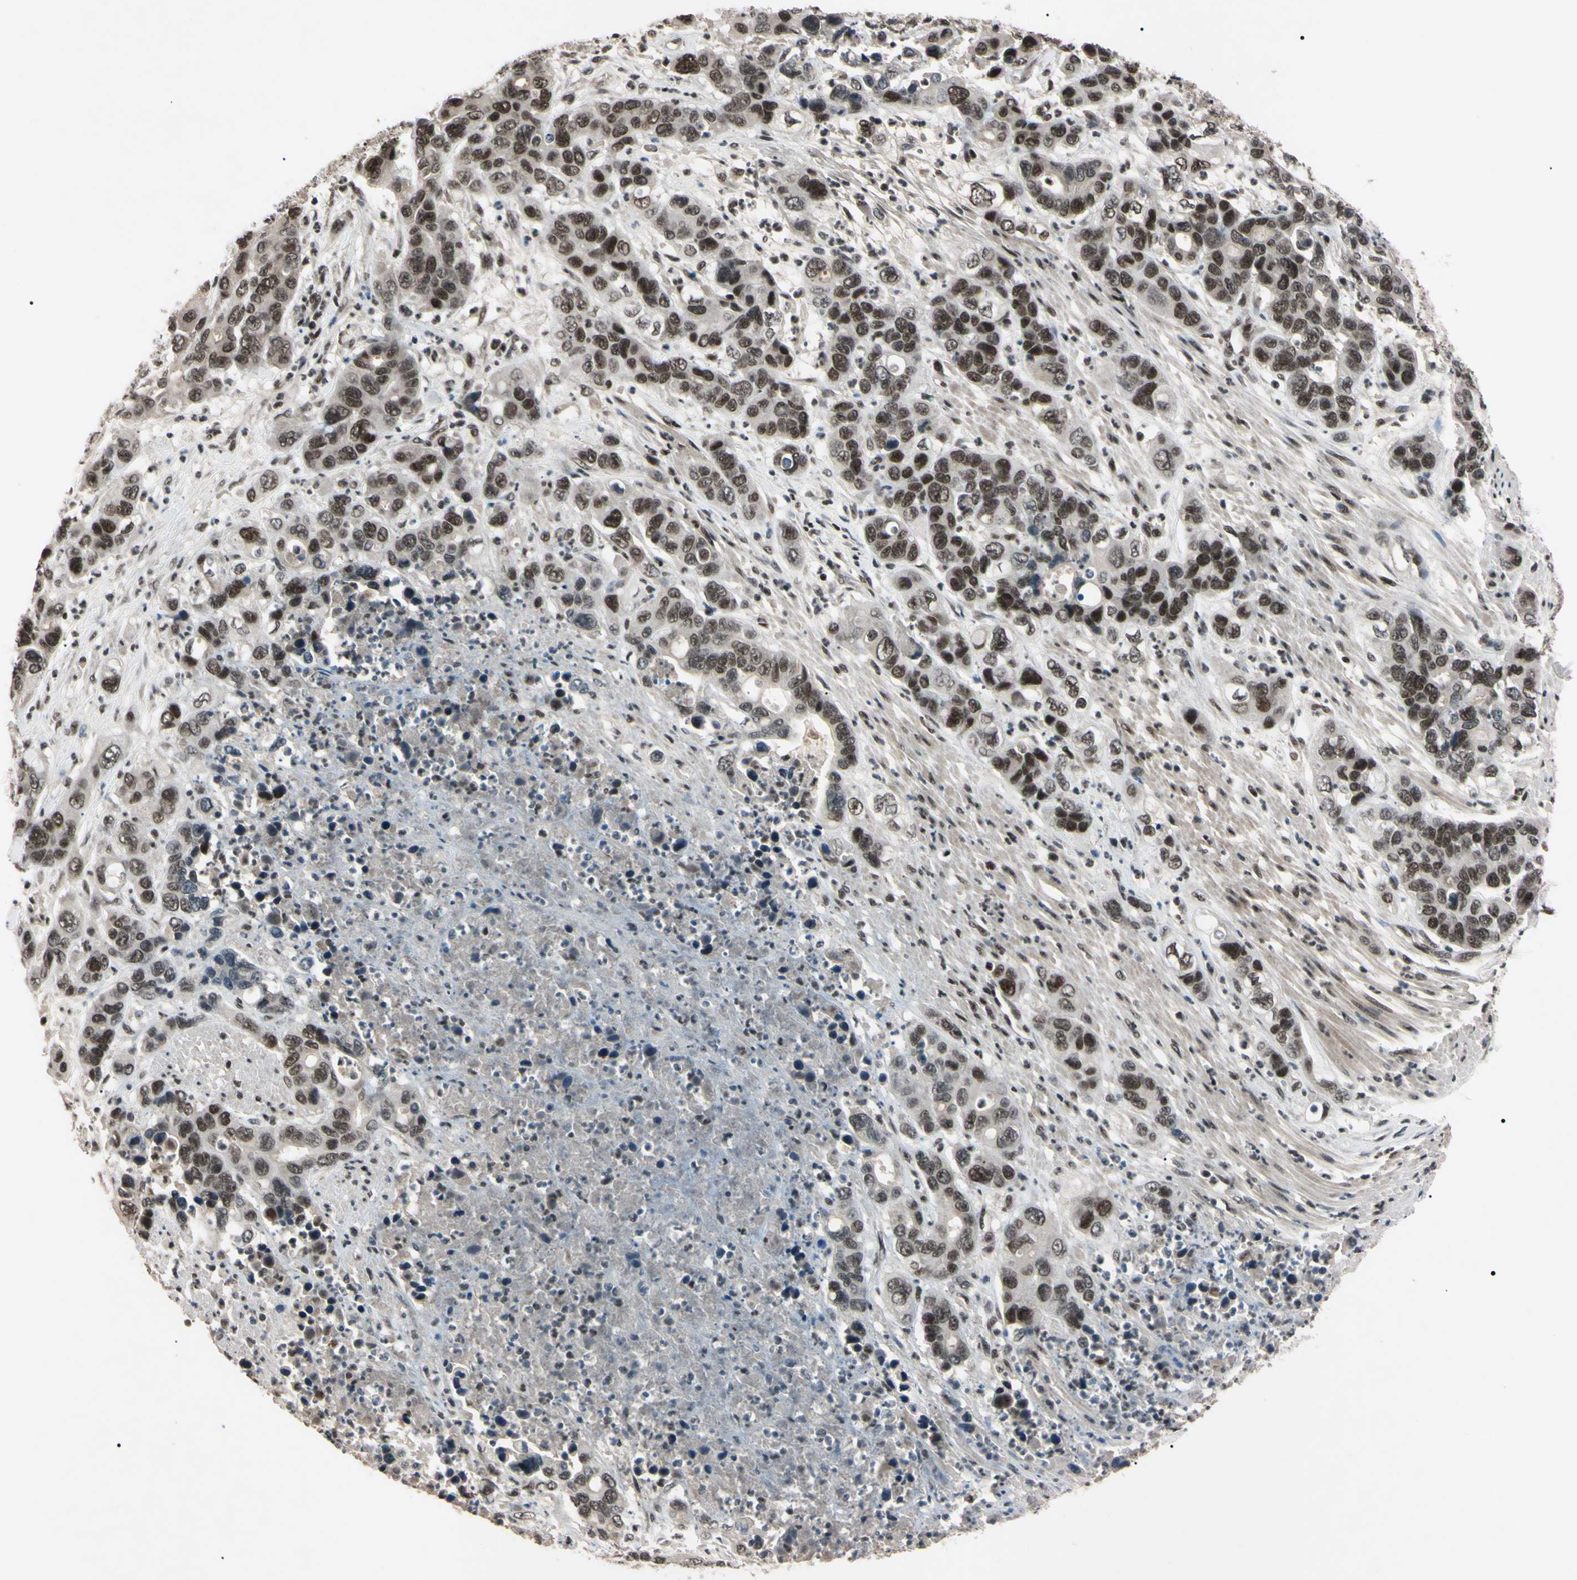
{"staining": {"intensity": "moderate", "quantity": "<25%", "location": "nuclear"}, "tissue": "pancreatic cancer", "cell_type": "Tumor cells", "image_type": "cancer", "snomed": [{"axis": "morphology", "description": "Adenocarcinoma, NOS"}, {"axis": "topography", "description": "Pancreas"}], "caption": "Tumor cells exhibit low levels of moderate nuclear staining in approximately <25% of cells in human pancreatic cancer.", "gene": "YY1", "patient": {"sex": "female", "age": 71}}